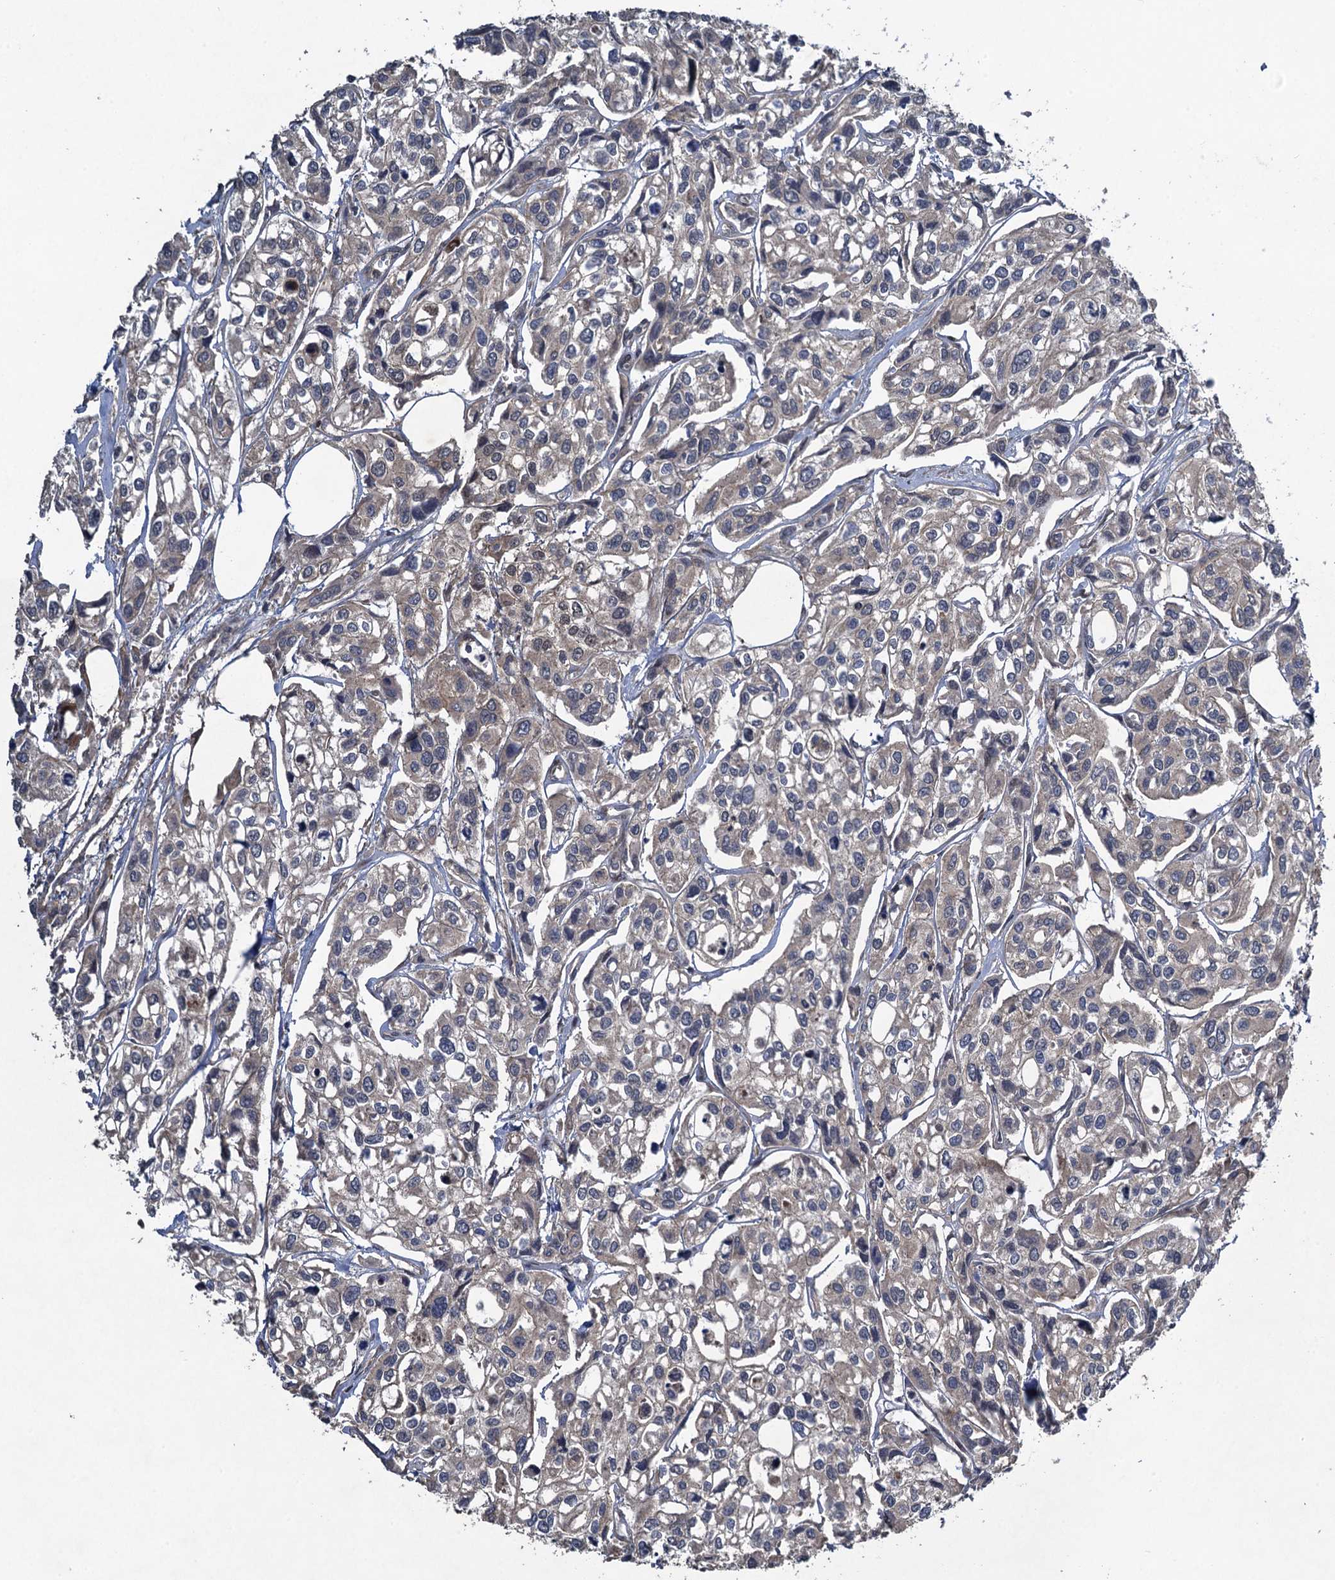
{"staining": {"intensity": "weak", "quantity": "<25%", "location": "cytoplasmic/membranous"}, "tissue": "urothelial cancer", "cell_type": "Tumor cells", "image_type": "cancer", "snomed": [{"axis": "morphology", "description": "Urothelial carcinoma, High grade"}, {"axis": "topography", "description": "Urinary bladder"}], "caption": "Human urothelial carcinoma (high-grade) stained for a protein using immunohistochemistry demonstrates no positivity in tumor cells.", "gene": "NUDT22", "patient": {"sex": "male", "age": 67}}